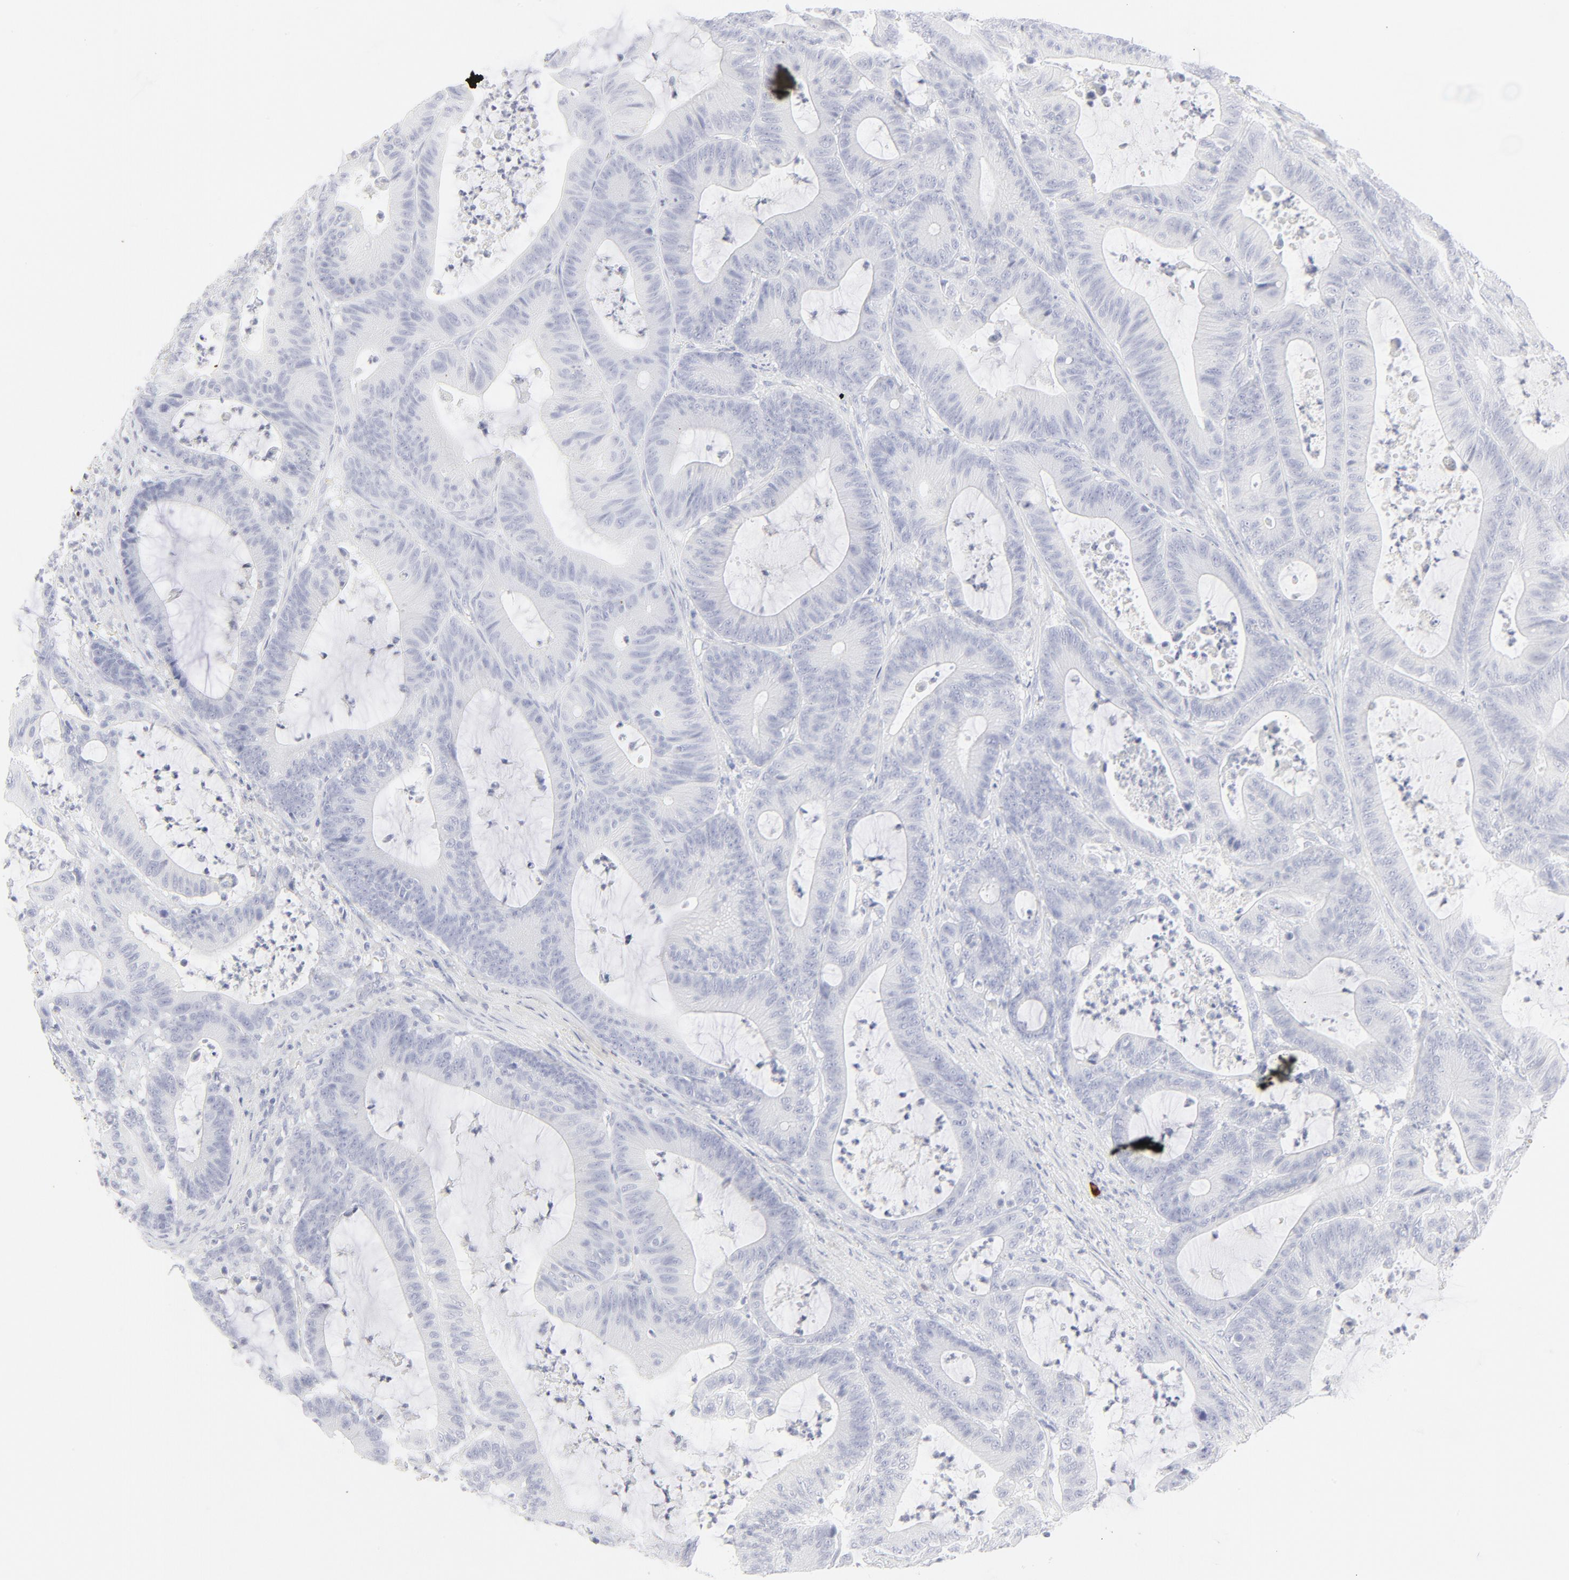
{"staining": {"intensity": "negative", "quantity": "none", "location": "none"}, "tissue": "colorectal cancer", "cell_type": "Tumor cells", "image_type": "cancer", "snomed": [{"axis": "morphology", "description": "Adenocarcinoma, NOS"}, {"axis": "topography", "description": "Colon"}], "caption": "The histopathology image demonstrates no significant staining in tumor cells of adenocarcinoma (colorectal).", "gene": "CCR7", "patient": {"sex": "female", "age": 84}}